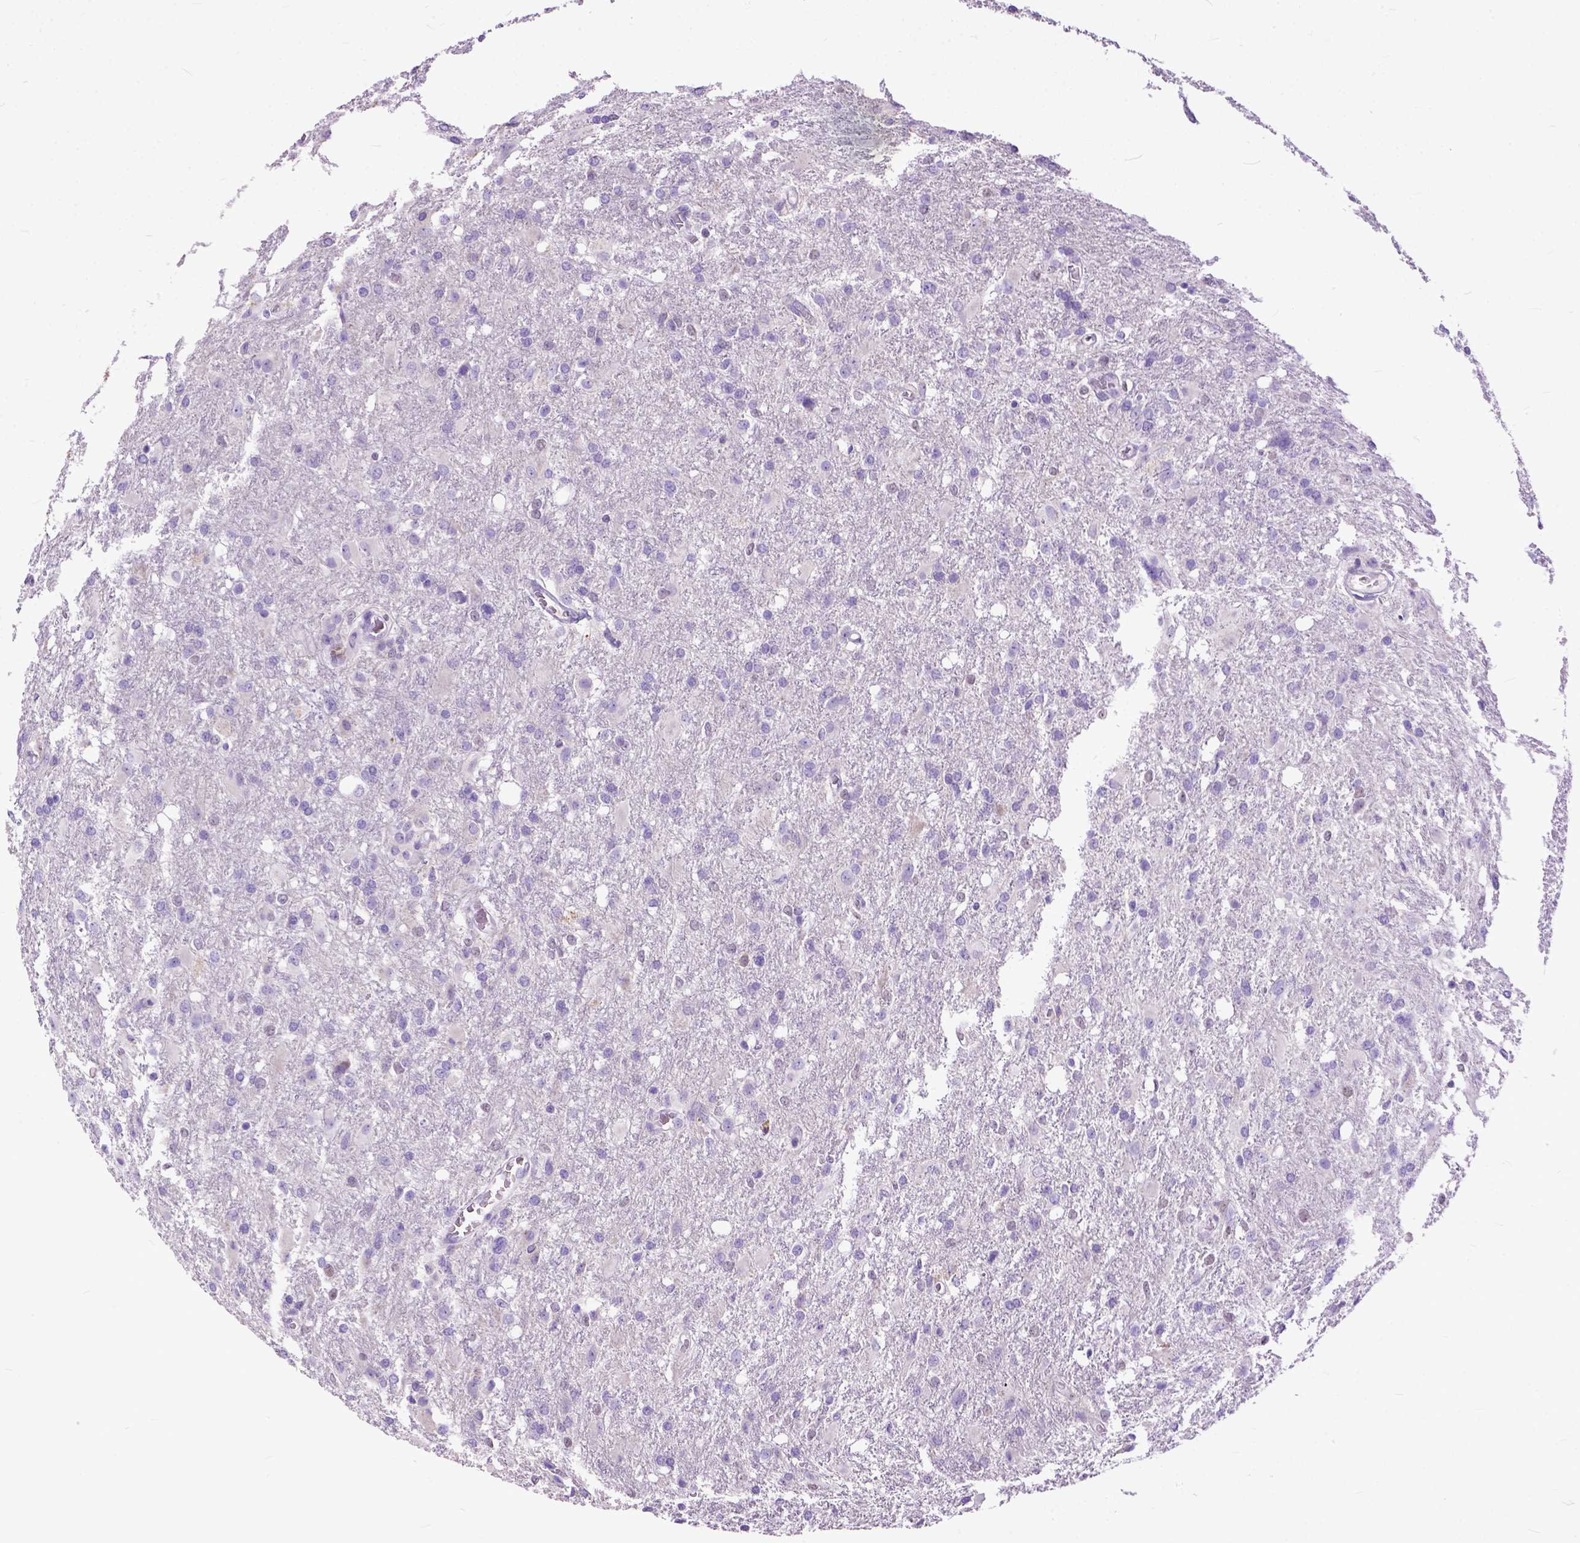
{"staining": {"intensity": "negative", "quantity": "none", "location": "none"}, "tissue": "glioma", "cell_type": "Tumor cells", "image_type": "cancer", "snomed": [{"axis": "morphology", "description": "Glioma, malignant, High grade"}, {"axis": "topography", "description": "Brain"}], "caption": "IHC image of human glioma stained for a protein (brown), which displays no positivity in tumor cells.", "gene": "CRB1", "patient": {"sex": "male", "age": 68}}